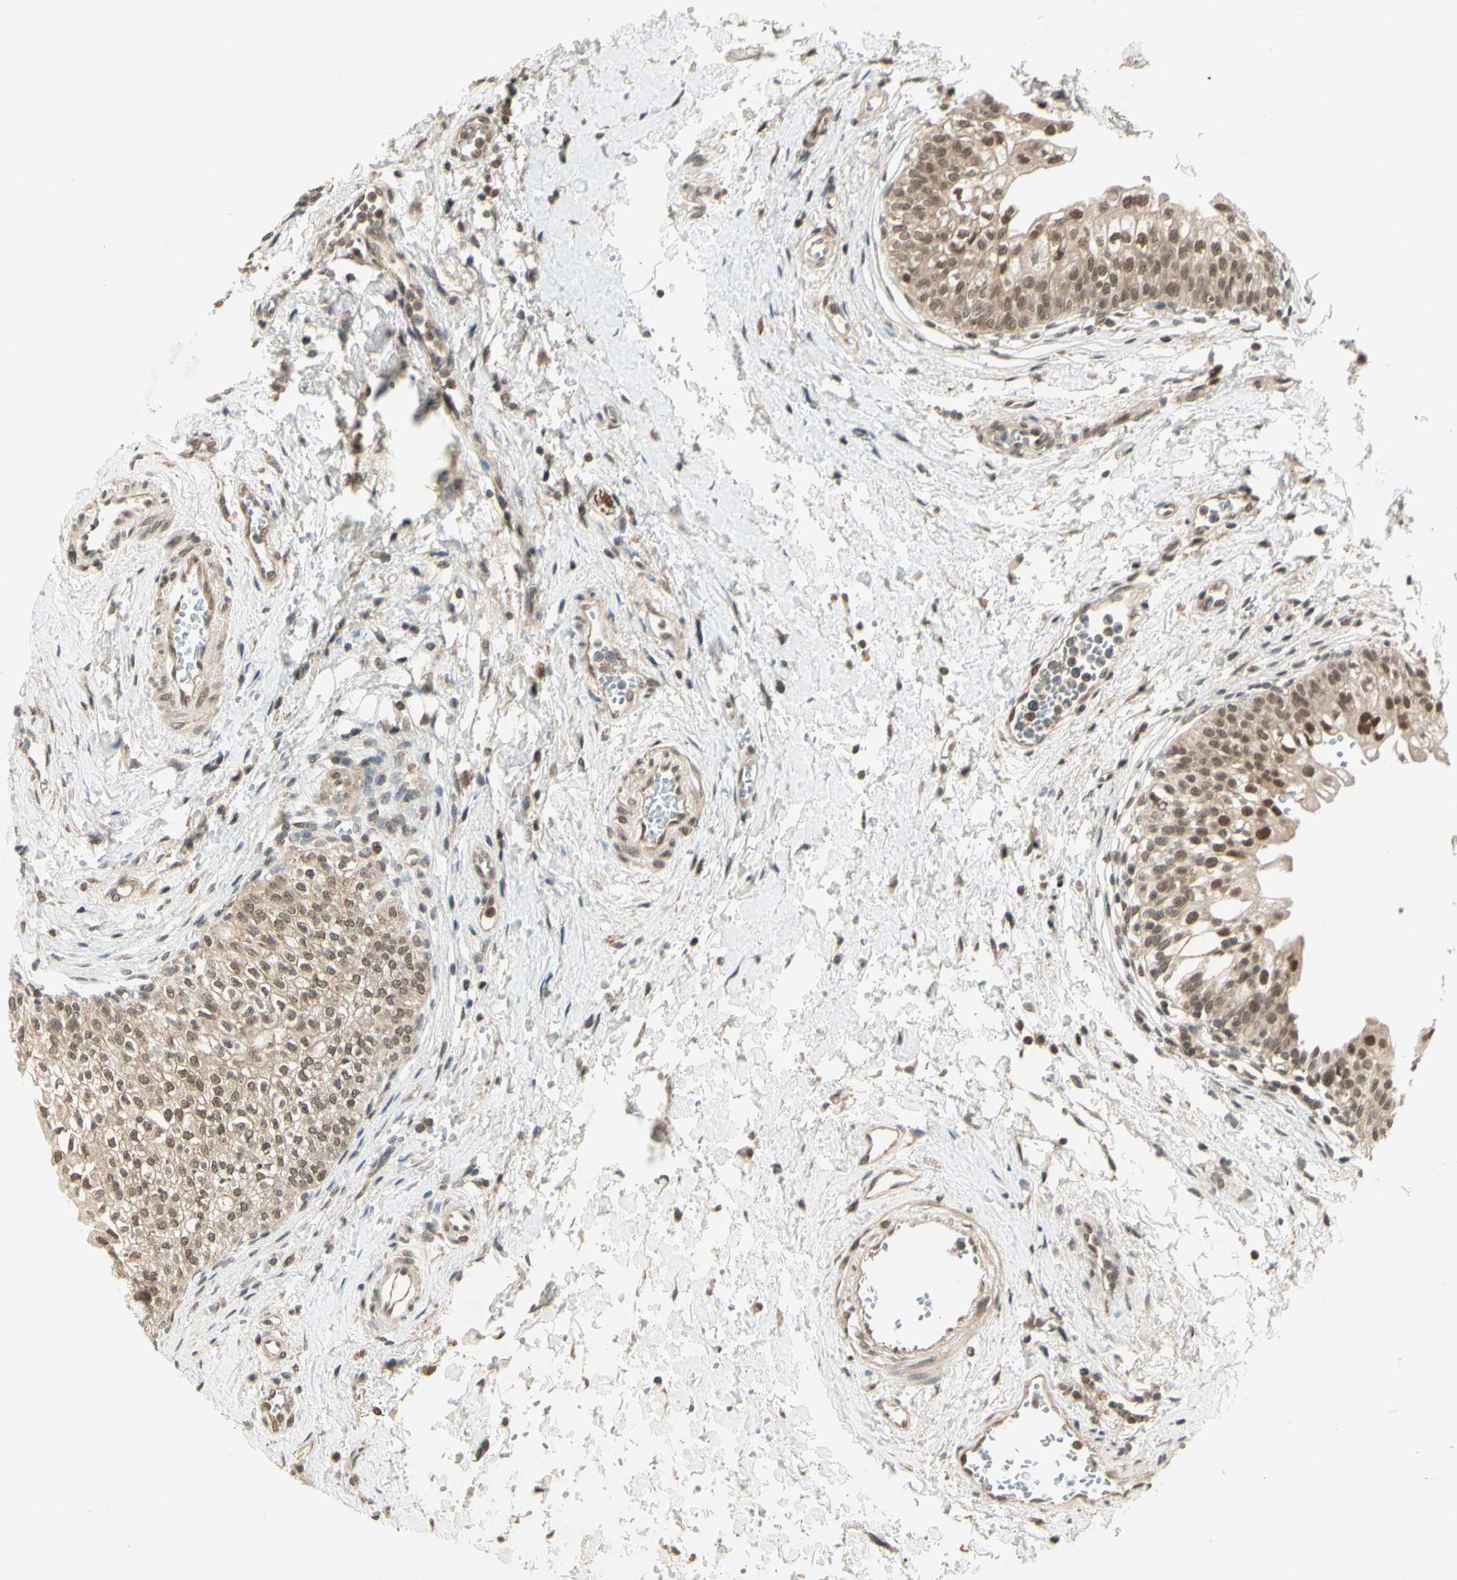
{"staining": {"intensity": "moderate", "quantity": ">75%", "location": "cytoplasmic/membranous,nuclear"}, "tissue": "urinary bladder", "cell_type": "Urothelial cells", "image_type": "normal", "snomed": [{"axis": "morphology", "description": "Normal tissue, NOS"}, {"axis": "topography", "description": "Urinary bladder"}], "caption": "Brown immunohistochemical staining in unremarkable human urinary bladder exhibits moderate cytoplasmic/membranous,nuclear expression in approximately >75% of urothelial cells.", "gene": "ZSCAN12", "patient": {"sex": "male", "age": 55}}